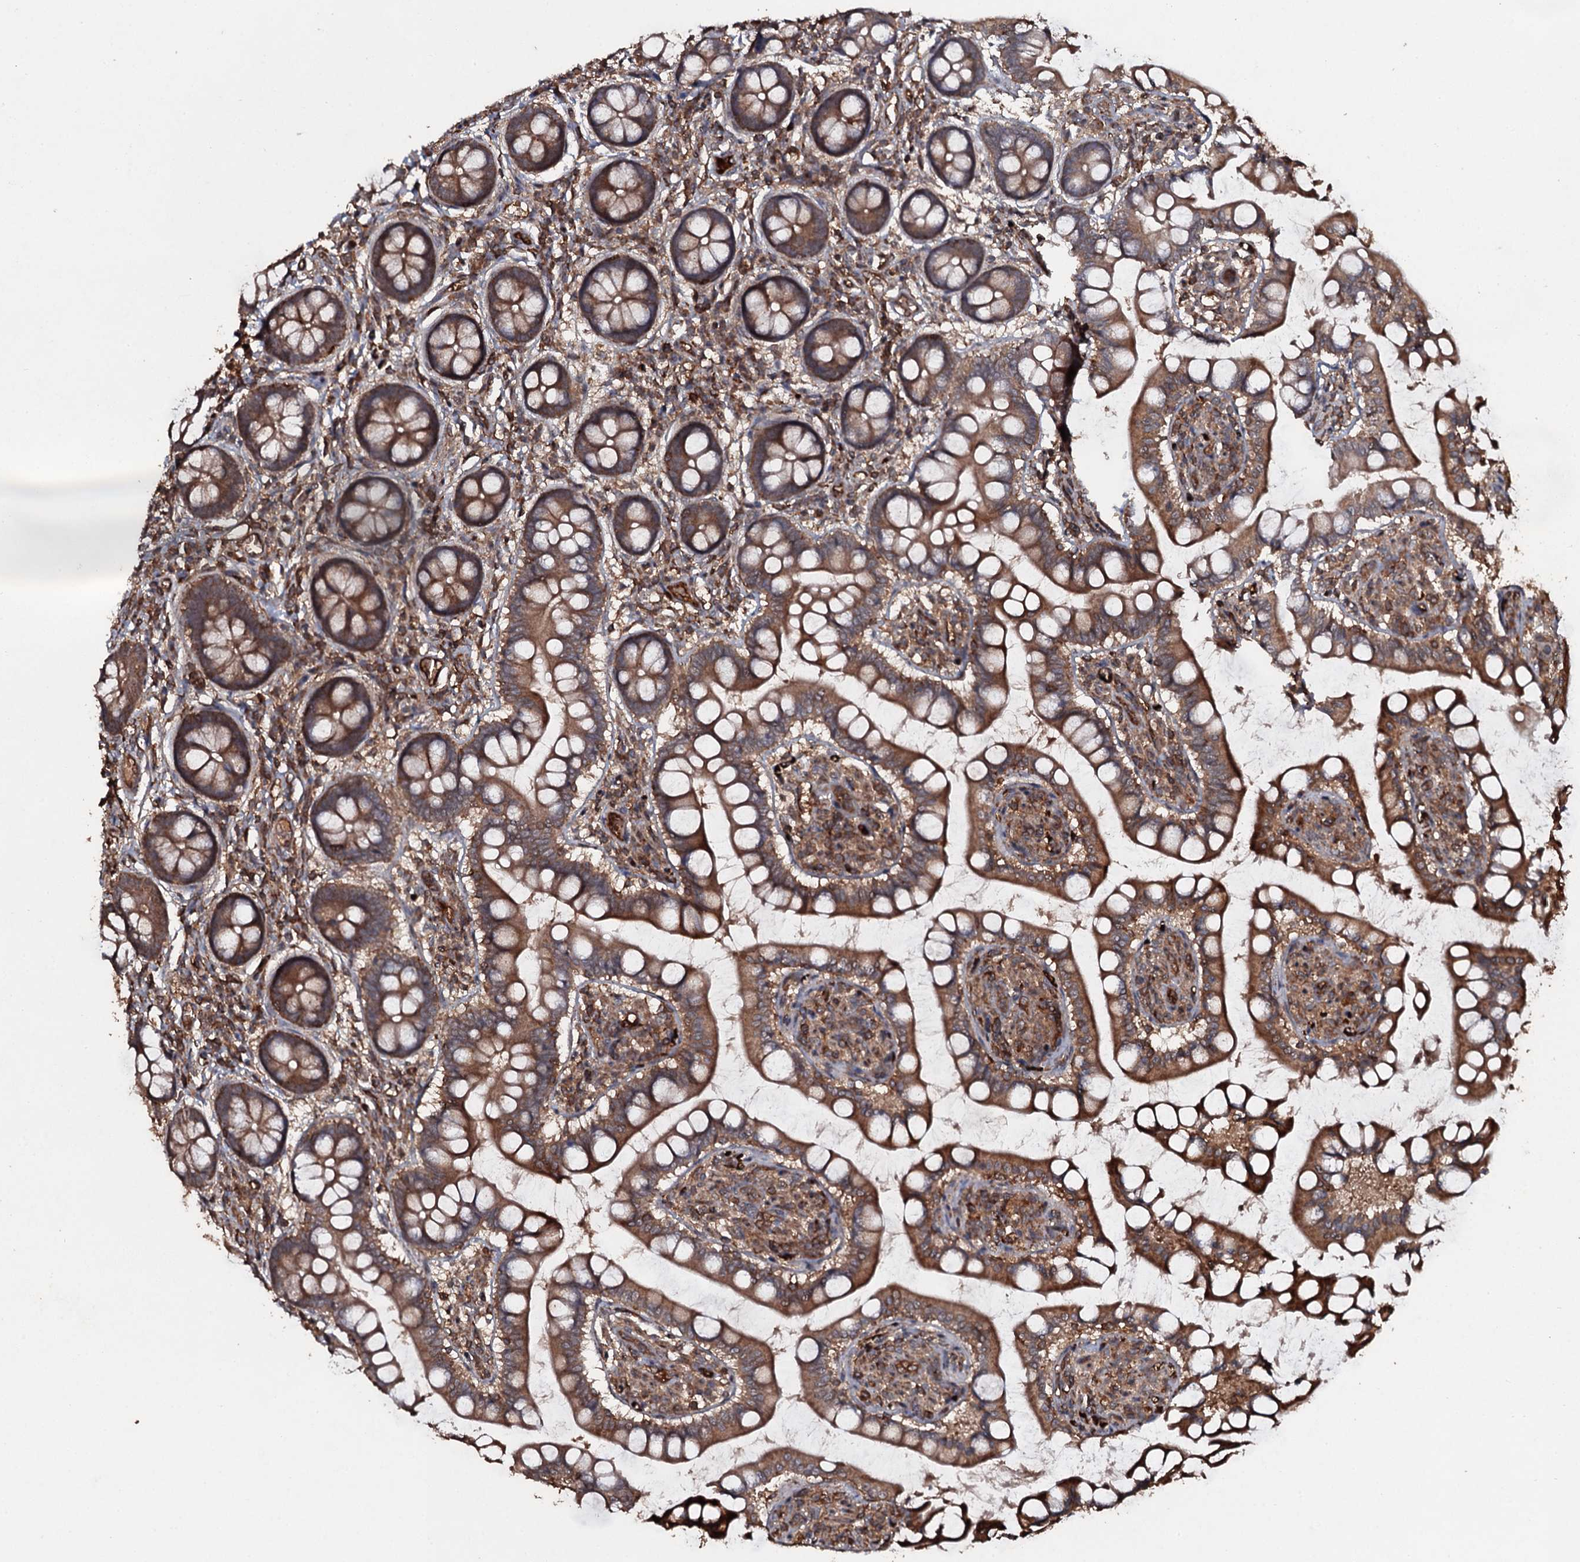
{"staining": {"intensity": "strong", "quantity": ">75%", "location": "cytoplasmic/membranous"}, "tissue": "small intestine", "cell_type": "Glandular cells", "image_type": "normal", "snomed": [{"axis": "morphology", "description": "Normal tissue, NOS"}, {"axis": "topography", "description": "Small intestine"}], "caption": "A high-resolution photomicrograph shows immunohistochemistry (IHC) staining of unremarkable small intestine, which demonstrates strong cytoplasmic/membranous staining in approximately >75% of glandular cells. (IHC, brightfield microscopy, high magnification).", "gene": "ADGRG3", "patient": {"sex": "male", "age": 52}}